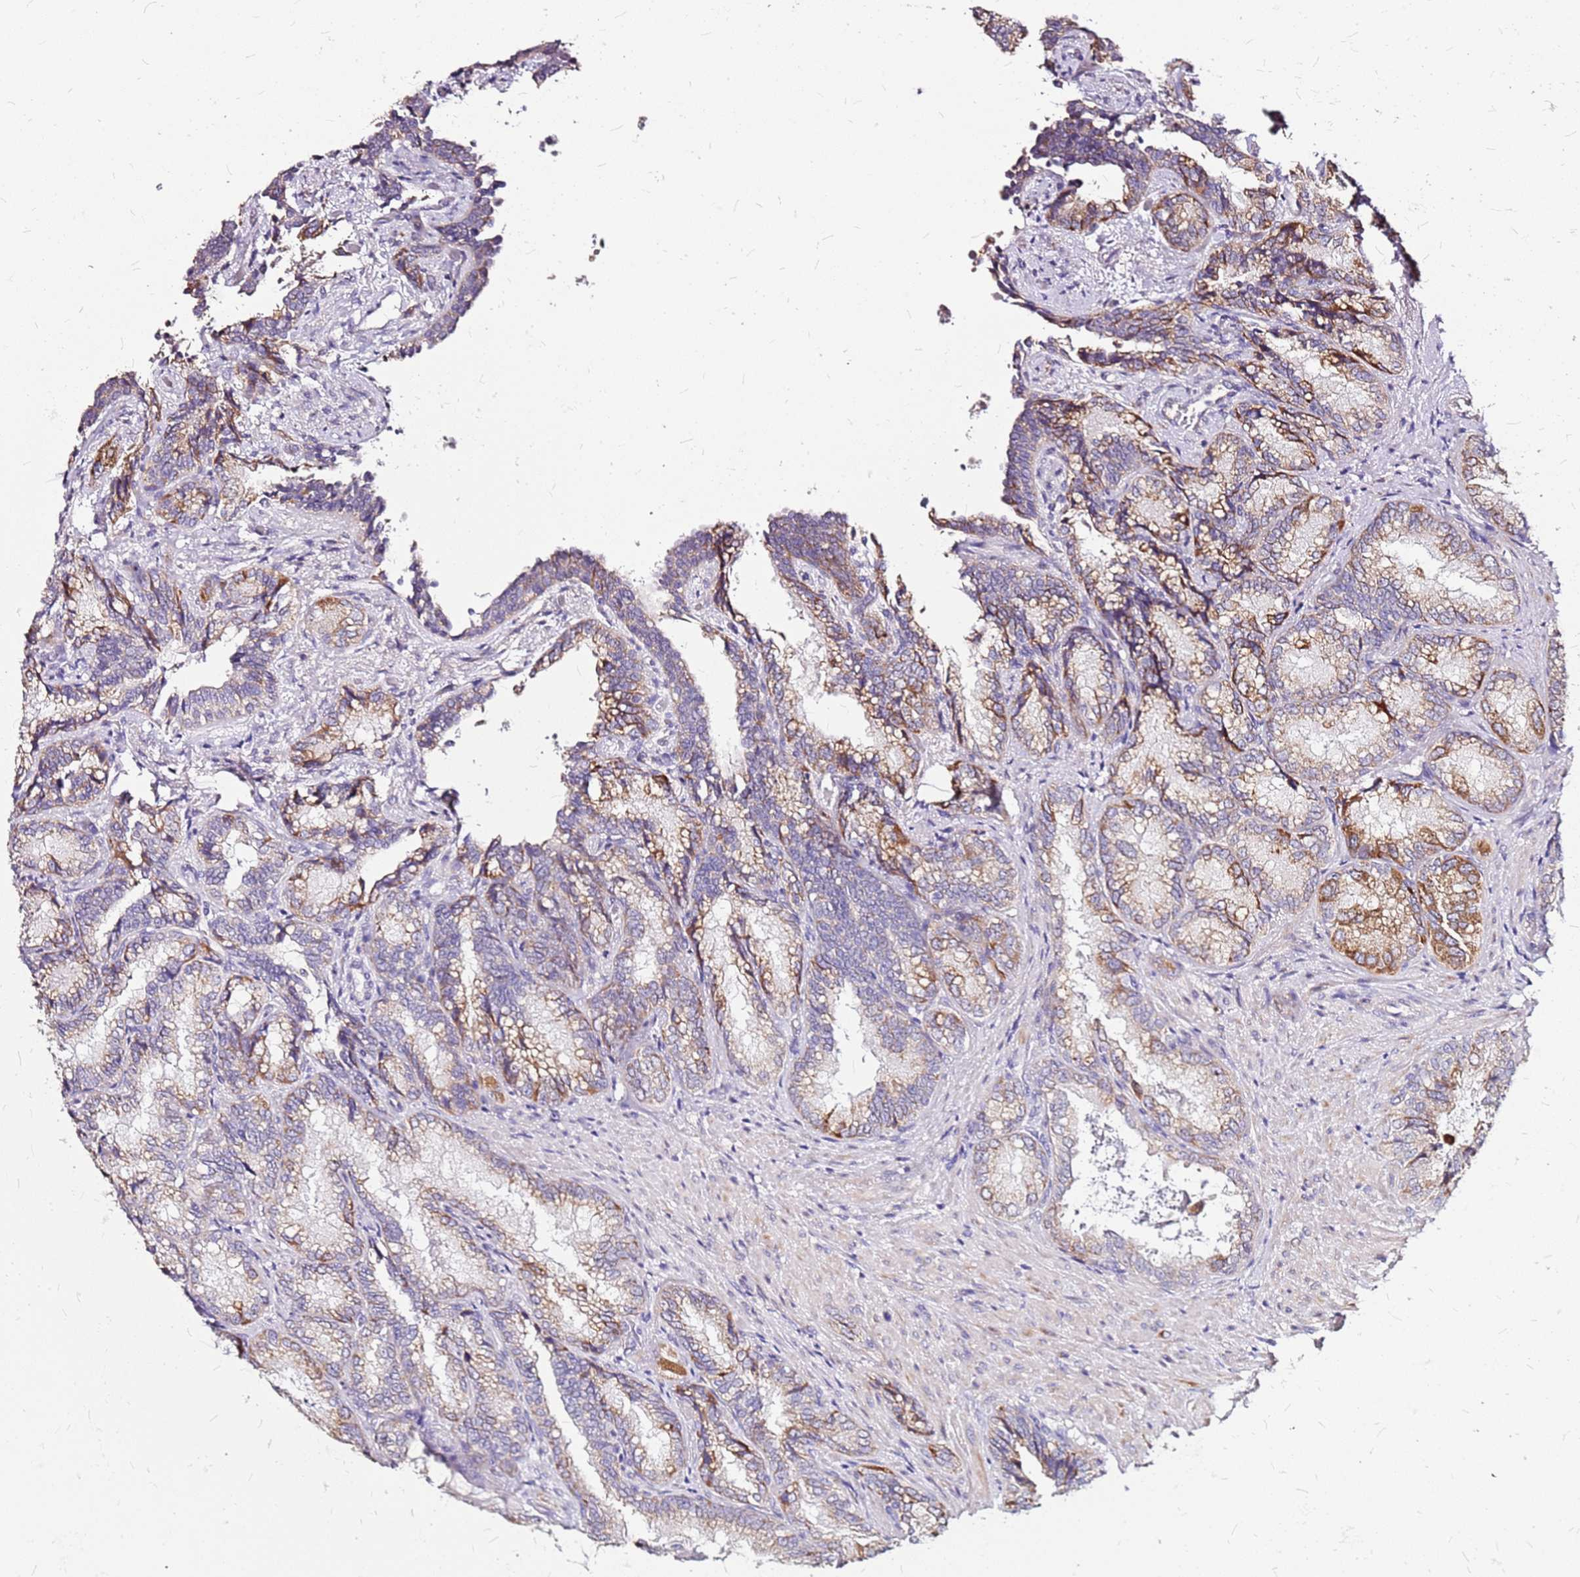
{"staining": {"intensity": "moderate", "quantity": "25%-75%", "location": "cytoplasmic/membranous"}, "tissue": "seminal vesicle", "cell_type": "Glandular cells", "image_type": "normal", "snomed": [{"axis": "morphology", "description": "Normal tissue, NOS"}, {"axis": "topography", "description": "Seminal veicle"}], "caption": "Protein staining shows moderate cytoplasmic/membranous positivity in about 25%-75% of glandular cells in unremarkable seminal vesicle.", "gene": "DCDC2C", "patient": {"sex": "male", "age": 58}}